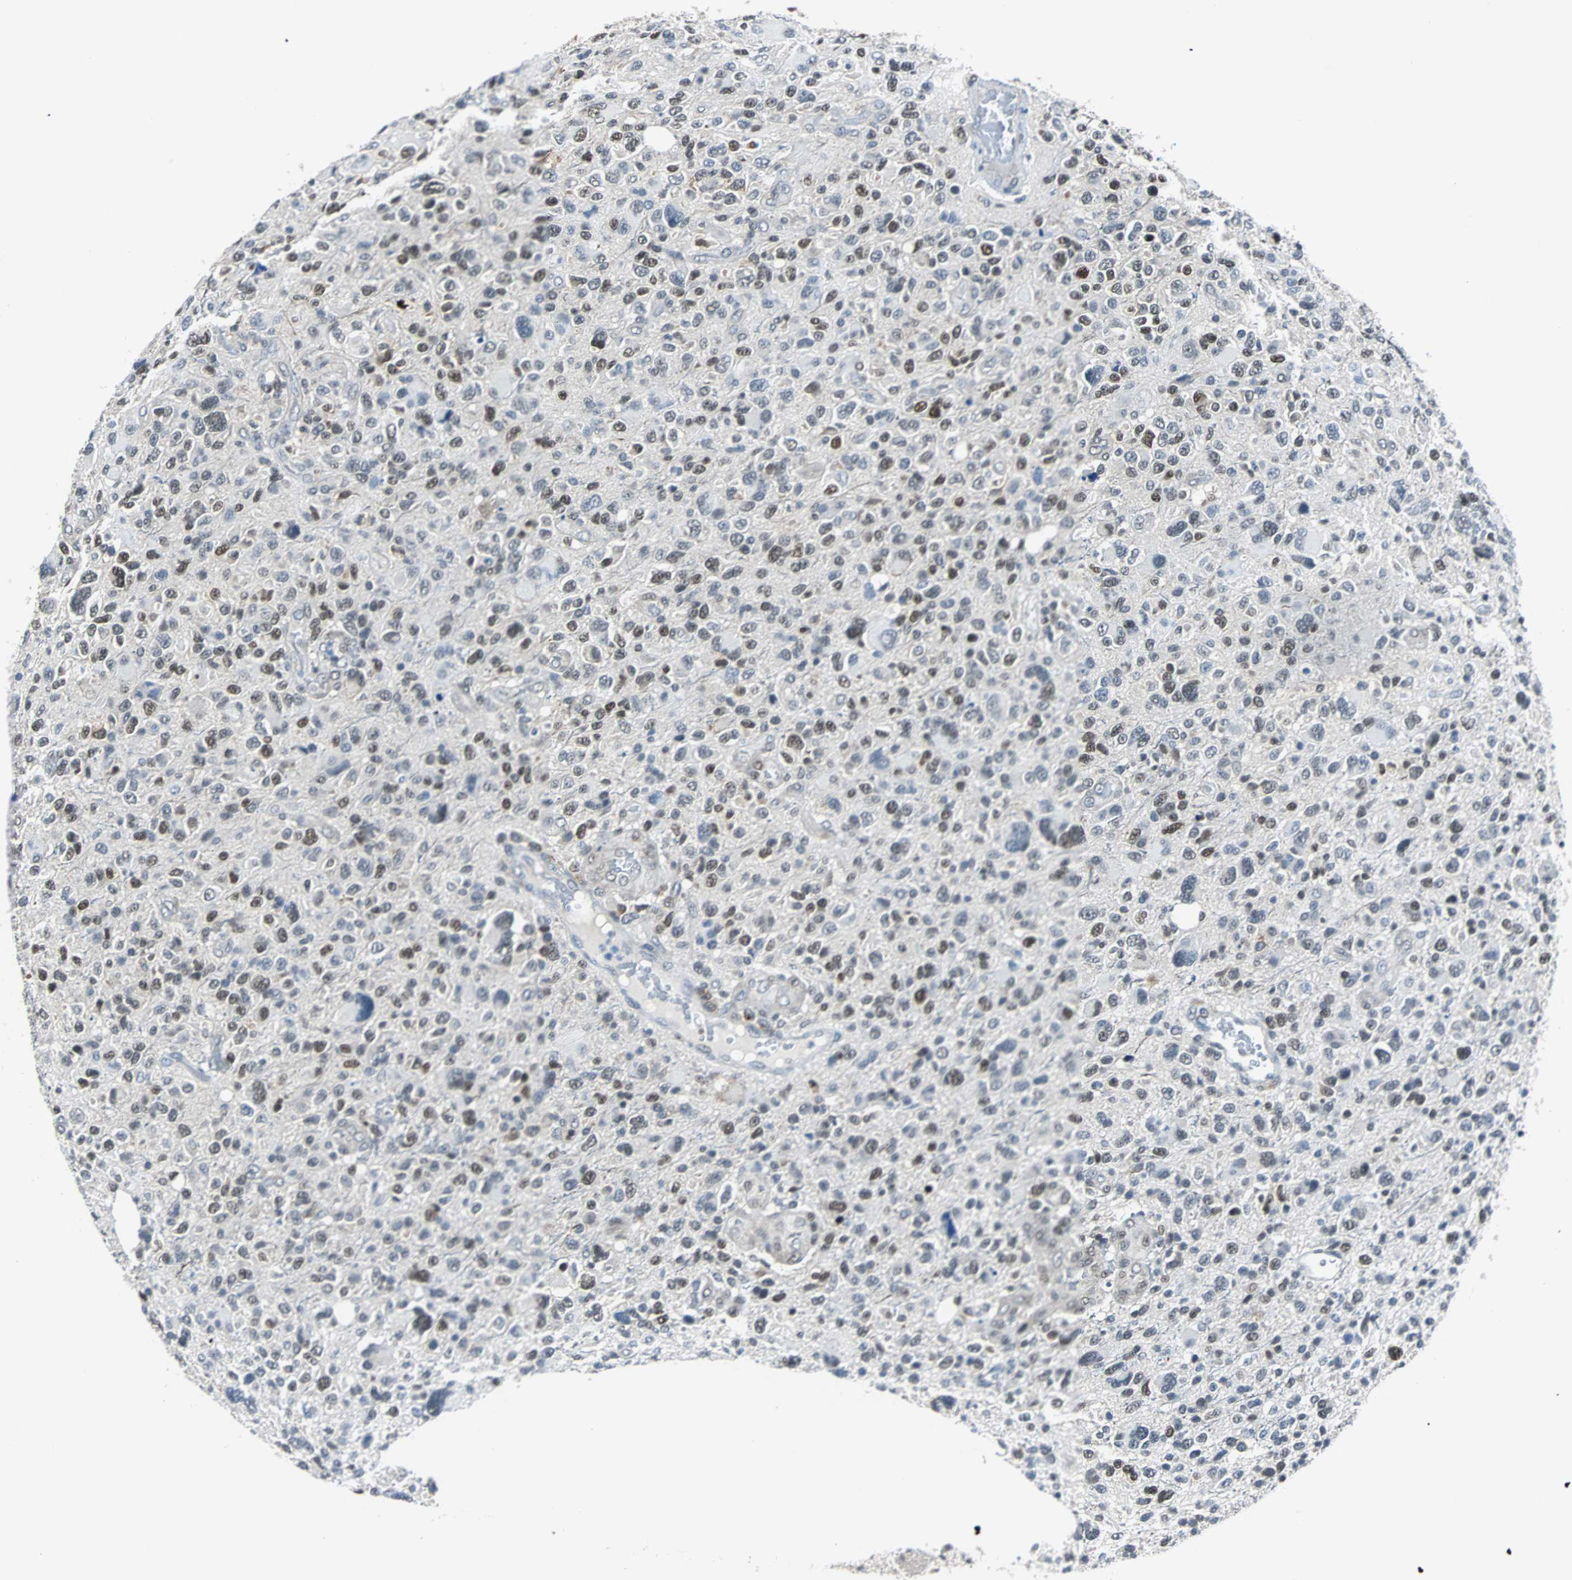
{"staining": {"intensity": "moderate", "quantity": "<25%", "location": "nuclear"}, "tissue": "glioma", "cell_type": "Tumor cells", "image_type": "cancer", "snomed": [{"axis": "morphology", "description": "Glioma, malignant, High grade"}, {"axis": "topography", "description": "Brain"}], "caption": "High-grade glioma (malignant) was stained to show a protein in brown. There is low levels of moderate nuclear staining in about <25% of tumor cells.", "gene": "USP28", "patient": {"sex": "male", "age": 48}}